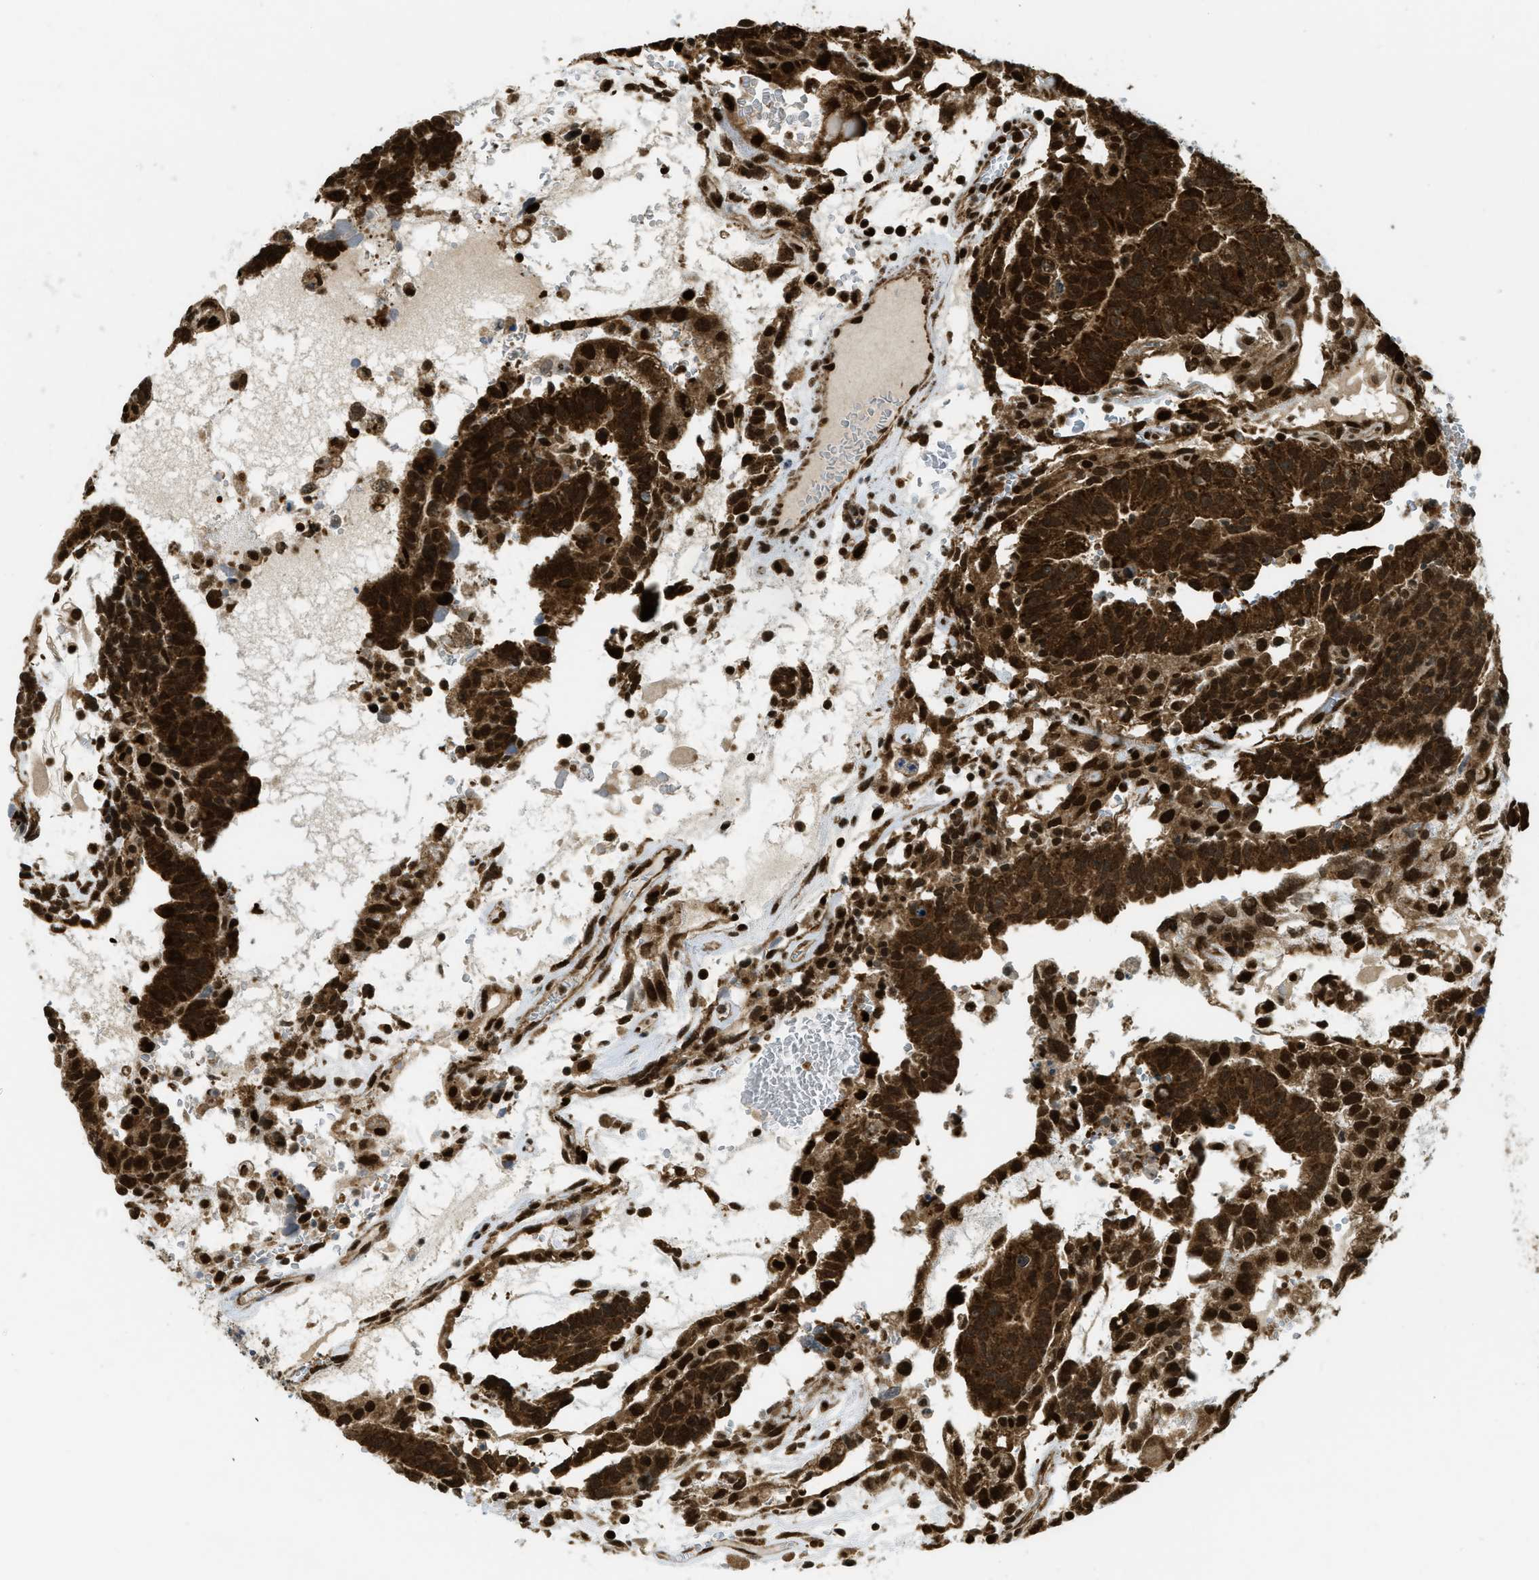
{"staining": {"intensity": "strong", "quantity": ">75%", "location": "cytoplasmic/membranous,nuclear"}, "tissue": "testis cancer", "cell_type": "Tumor cells", "image_type": "cancer", "snomed": [{"axis": "morphology", "description": "Seminoma, NOS"}, {"axis": "morphology", "description": "Carcinoma, Embryonal, NOS"}, {"axis": "topography", "description": "Testis"}], "caption": "This image demonstrates immunohistochemistry staining of testis seminoma, with high strong cytoplasmic/membranous and nuclear positivity in about >75% of tumor cells.", "gene": "TNPO1", "patient": {"sex": "male", "age": 52}}